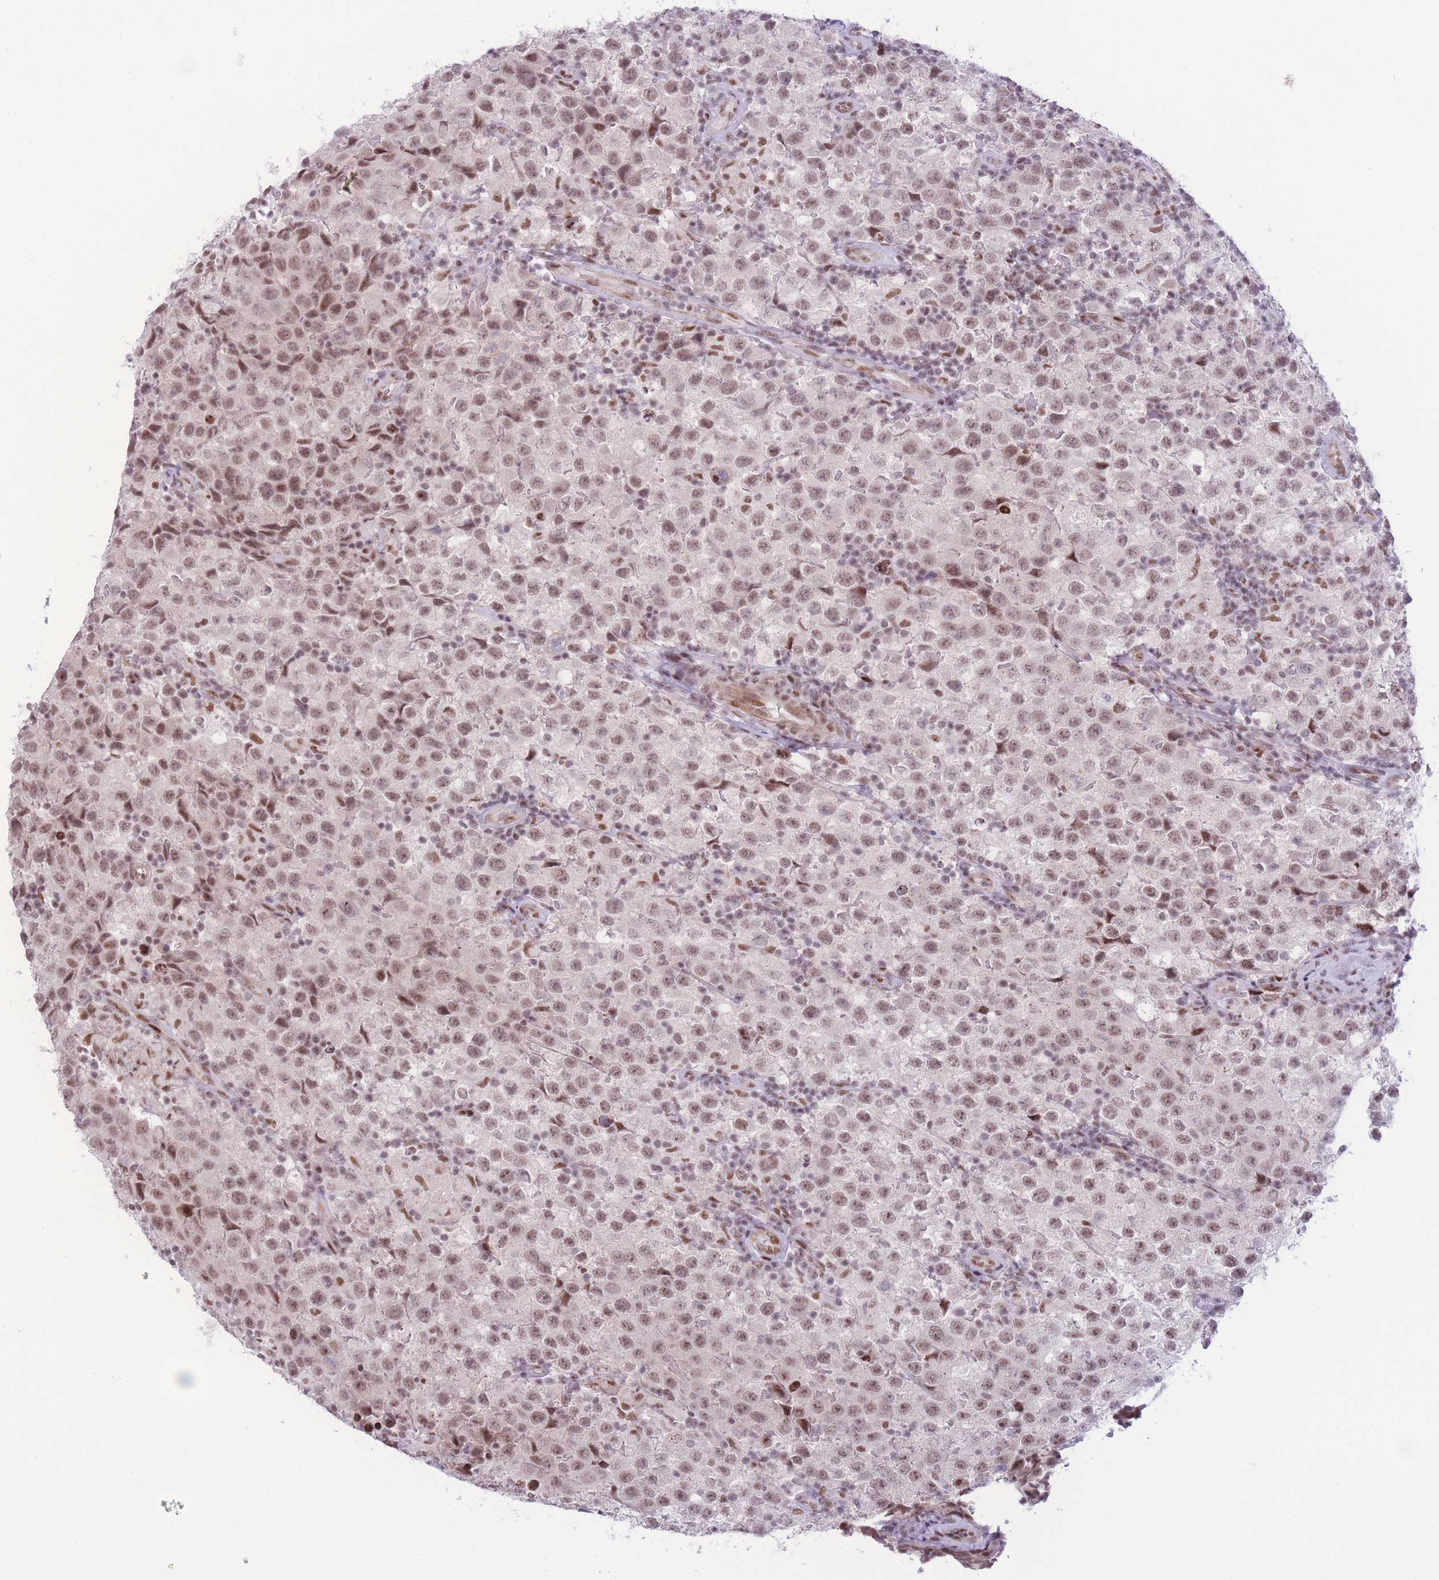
{"staining": {"intensity": "moderate", "quantity": ">75%", "location": "nuclear"}, "tissue": "testis cancer", "cell_type": "Tumor cells", "image_type": "cancer", "snomed": [{"axis": "morphology", "description": "Seminoma, NOS"}, {"axis": "morphology", "description": "Carcinoma, Embryonal, NOS"}, {"axis": "topography", "description": "Testis"}], "caption": "The micrograph demonstrates immunohistochemical staining of testis cancer (seminoma). There is moderate nuclear expression is present in about >75% of tumor cells. (DAB IHC with brightfield microscopy, high magnification).", "gene": "PCIF1", "patient": {"sex": "male", "age": 41}}